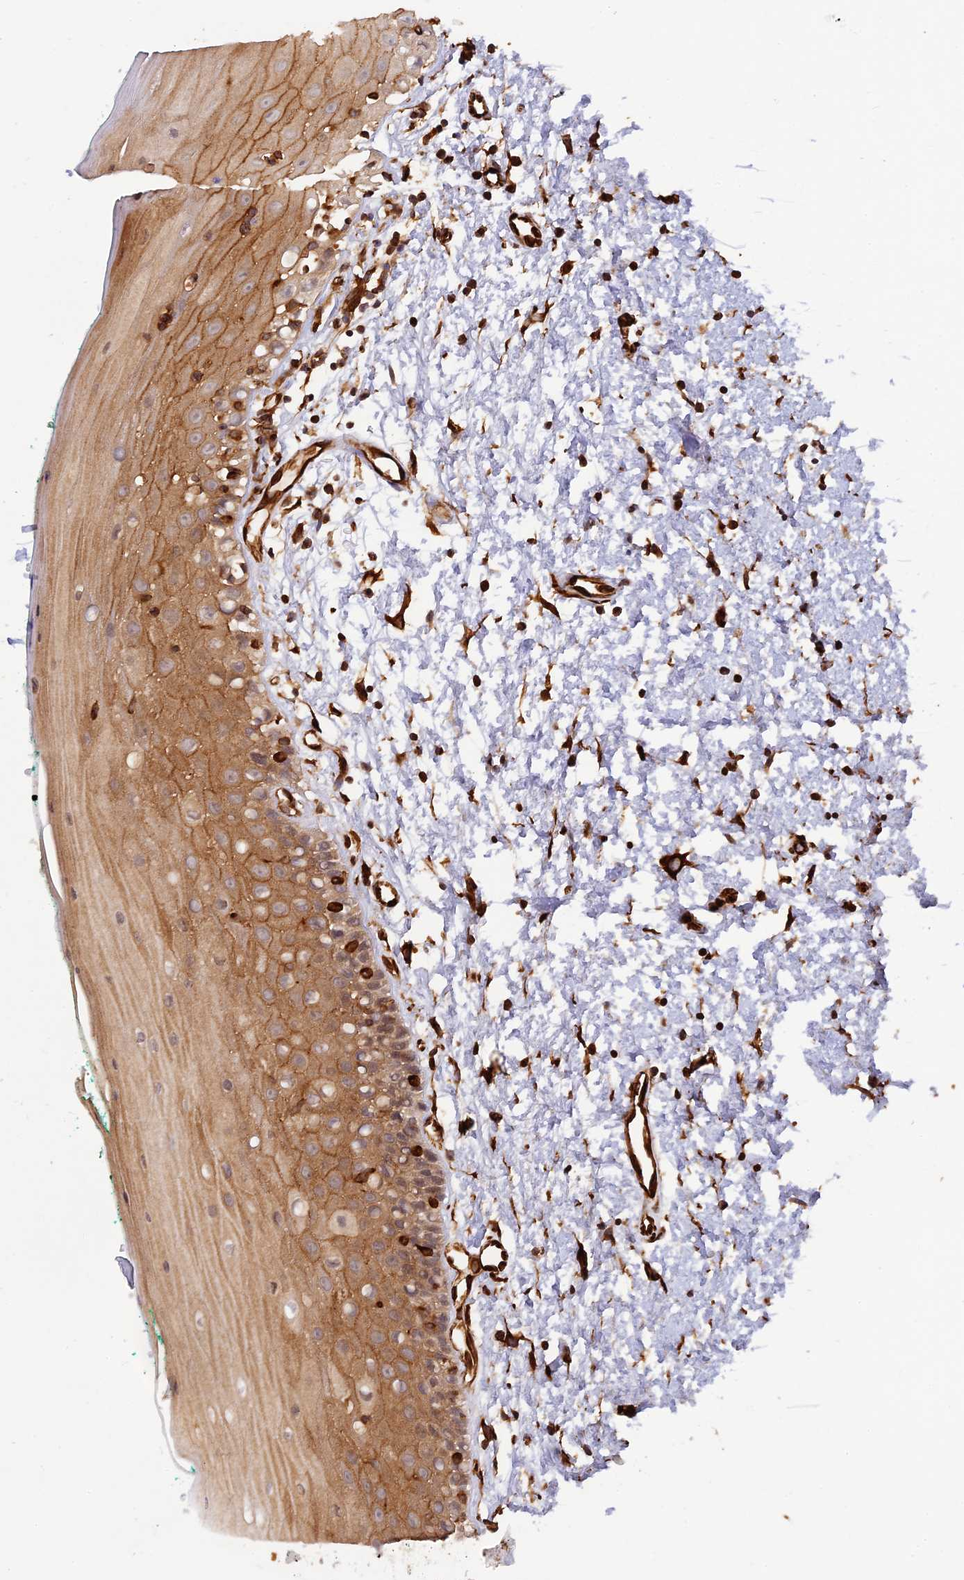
{"staining": {"intensity": "moderate", "quantity": ">75%", "location": "cytoplasmic/membranous"}, "tissue": "oral mucosa", "cell_type": "Squamous epithelial cells", "image_type": "normal", "snomed": [{"axis": "morphology", "description": "Normal tissue, NOS"}, {"axis": "topography", "description": "Oral tissue"}], "caption": "Squamous epithelial cells exhibit moderate cytoplasmic/membranous expression in about >75% of cells in benign oral mucosa.", "gene": "PHLDB3", "patient": {"sex": "female", "age": 70}}